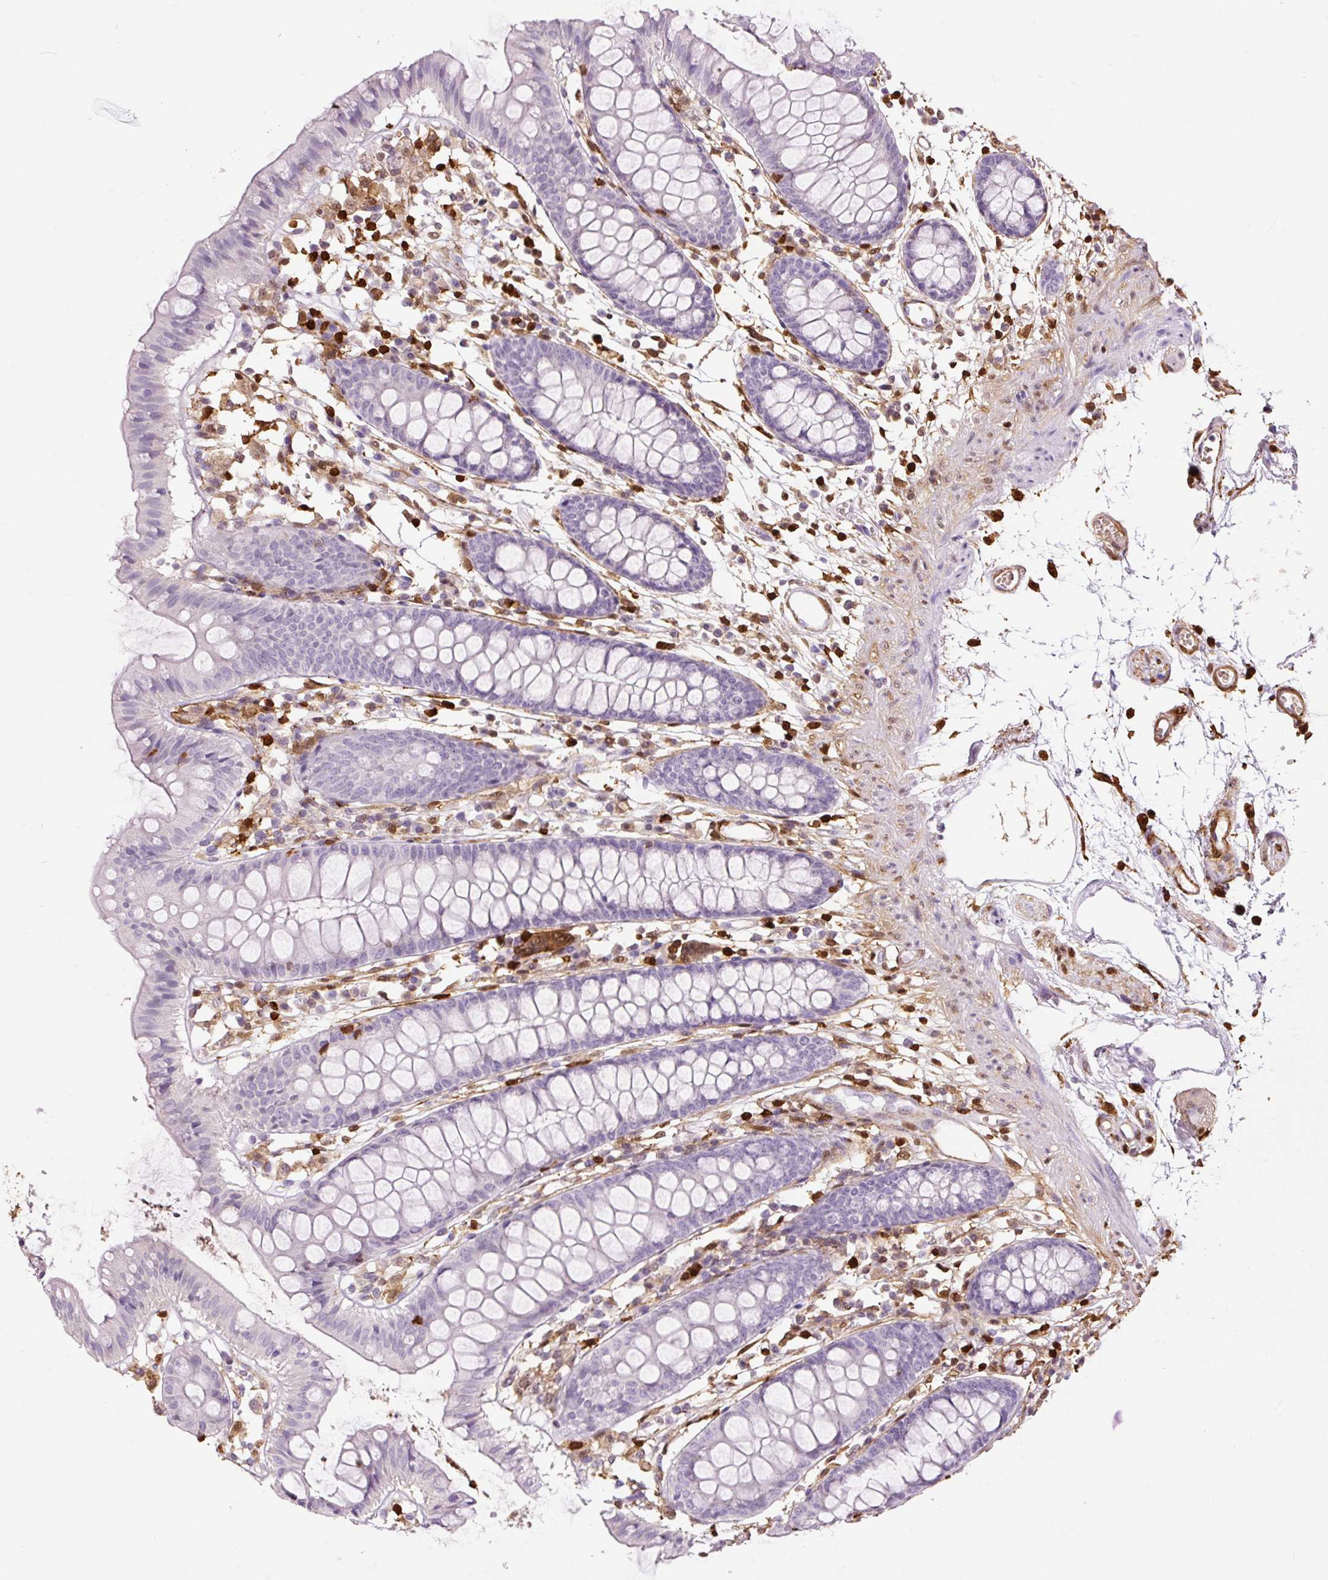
{"staining": {"intensity": "negative", "quantity": "none", "location": "none"}, "tissue": "colon", "cell_type": "Endothelial cells", "image_type": "normal", "snomed": [{"axis": "morphology", "description": "Normal tissue, NOS"}, {"axis": "topography", "description": "Colon"}], "caption": "Immunohistochemistry (IHC) of benign human colon shows no expression in endothelial cells. Nuclei are stained in blue.", "gene": "S100A4", "patient": {"sex": "female", "age": 84}}